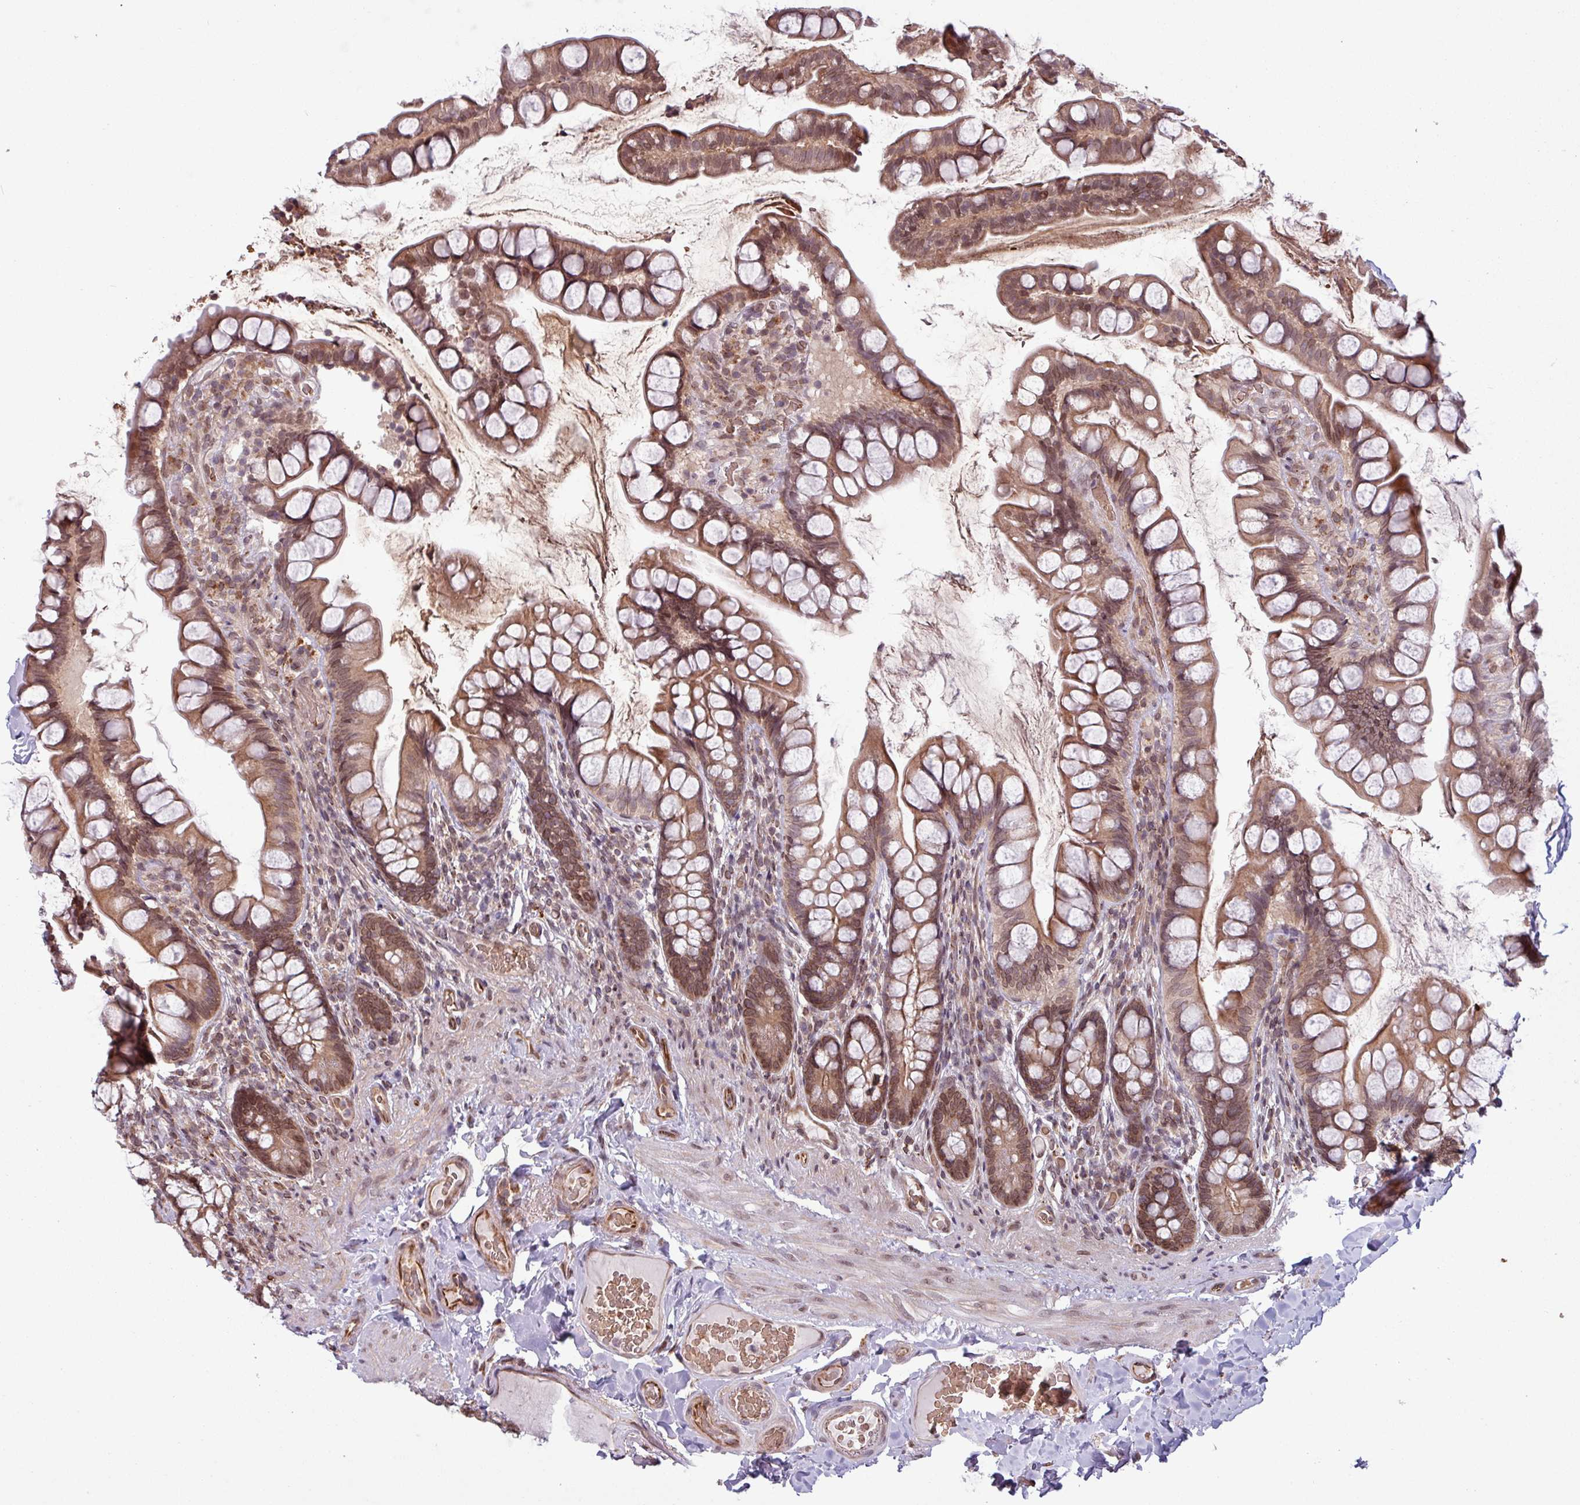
{"staining": {"intensity": "moderate", "quantity": ">75%", "location": "cytoplasmic/membranous,nuclear"}, "tissue": "small intestine", "cell_type": "Glandular cells", "image_type": "normal", "snomed": [{"axis": "morphology", "description": "Normal tissue, NOS"}, {"axis": "topography", "description": "Small intestine"}], "caption": "Brown immunohistochemical staining in unremarkable small intestine displays moderate cytoplasmic/membranous,nuclear staining in approximately >75% of glandular cells.", "gene": "RBM4B", "patient": {"sex": "male", "age": 70}}